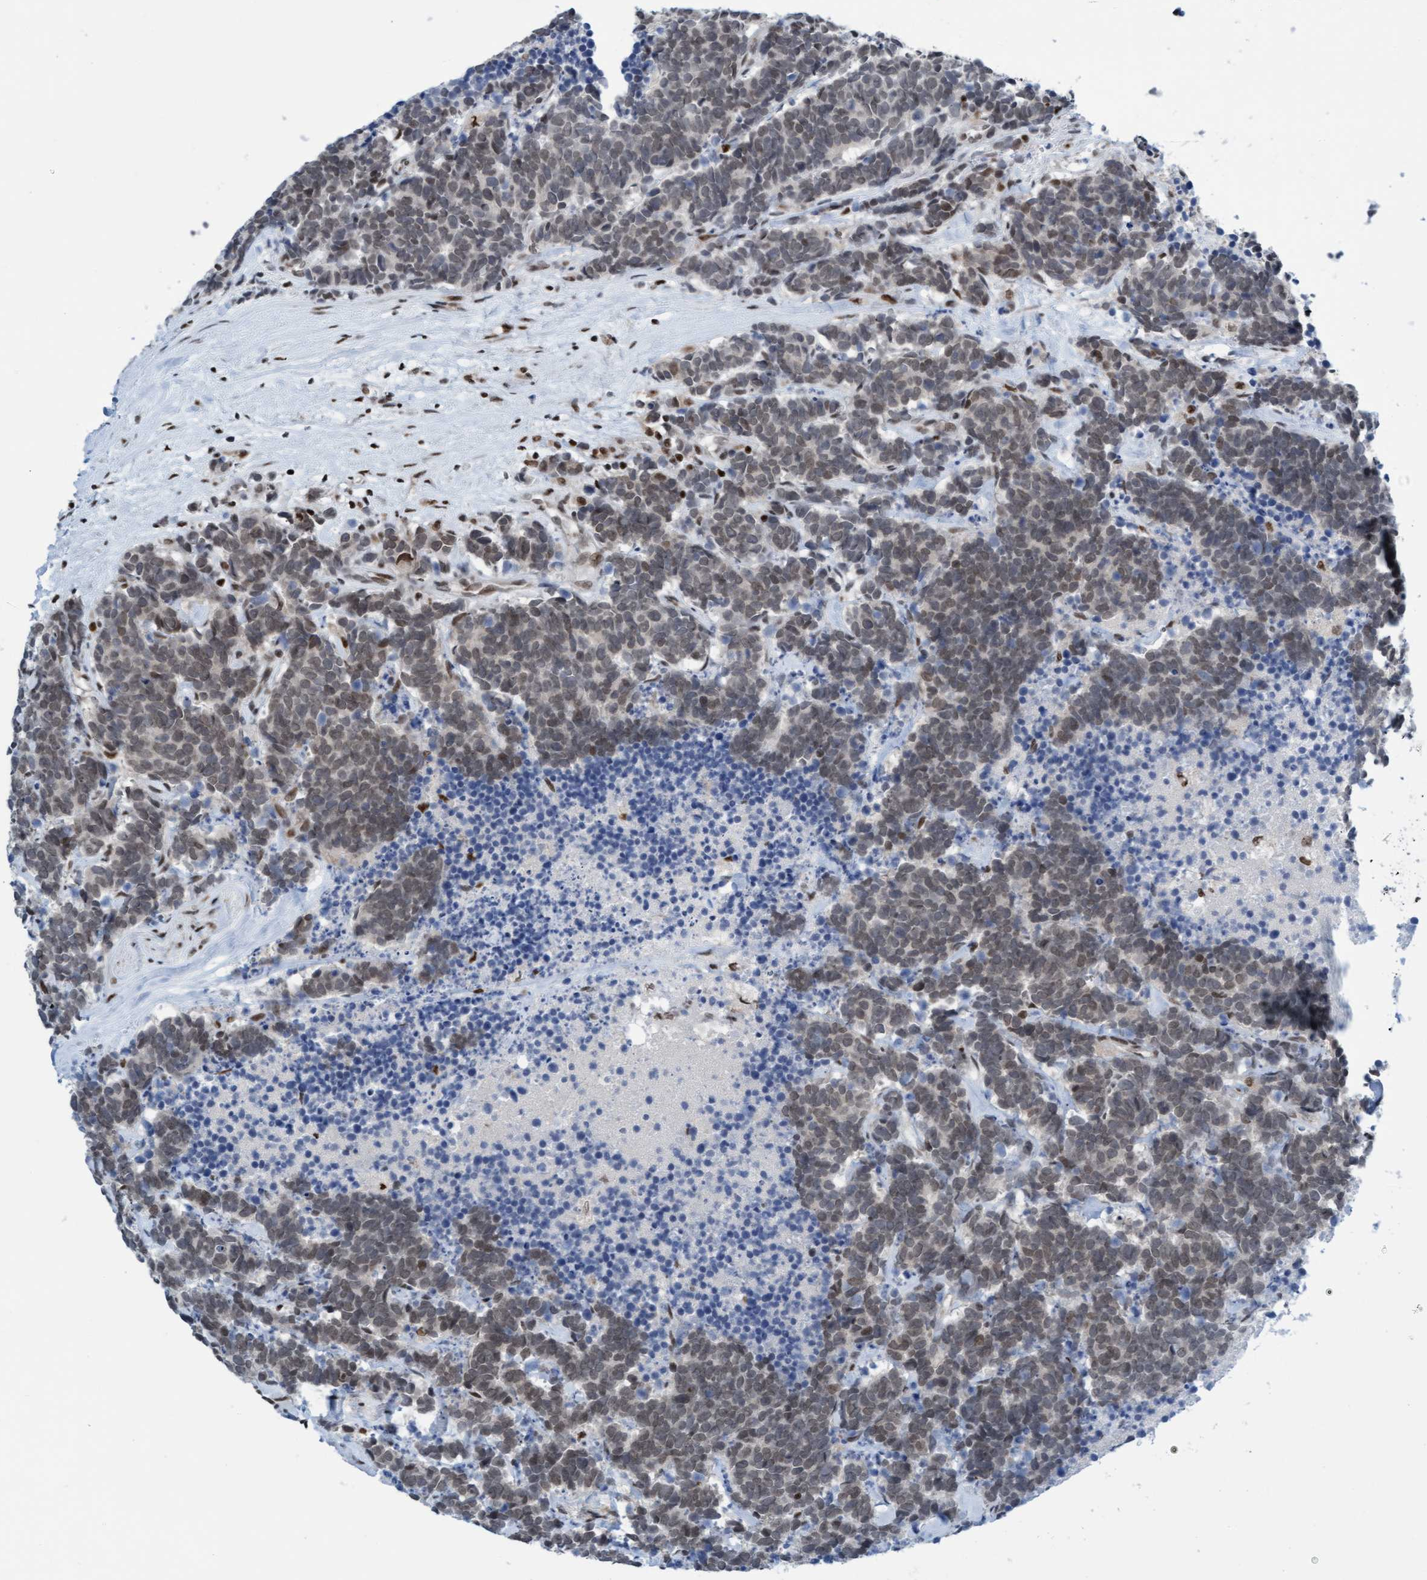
{"staining": {"intensity": "weak", "quantity": ">75%", "location": "nuclear"}, "tissue": "carcinoid", "cell_type": "Tumor cells", "image_type": "cancer", "snomed": [{"axis": "morphology", "description": "Carcinoma, NOS"}, {"axis": "morphology", "description": "Carcinoid, malignant, NOS"}, {"axis": "topography", "description": "Urinary bladder"}], "caption": "Carcinoid tissue demonstrates weak nuclear expression in approximately >75% of tumor cells (Brightfield microscopy of DAB IHC at high magnification).", "gene": "GLRX2", "patient": {"sex": "male", "age": 57}}